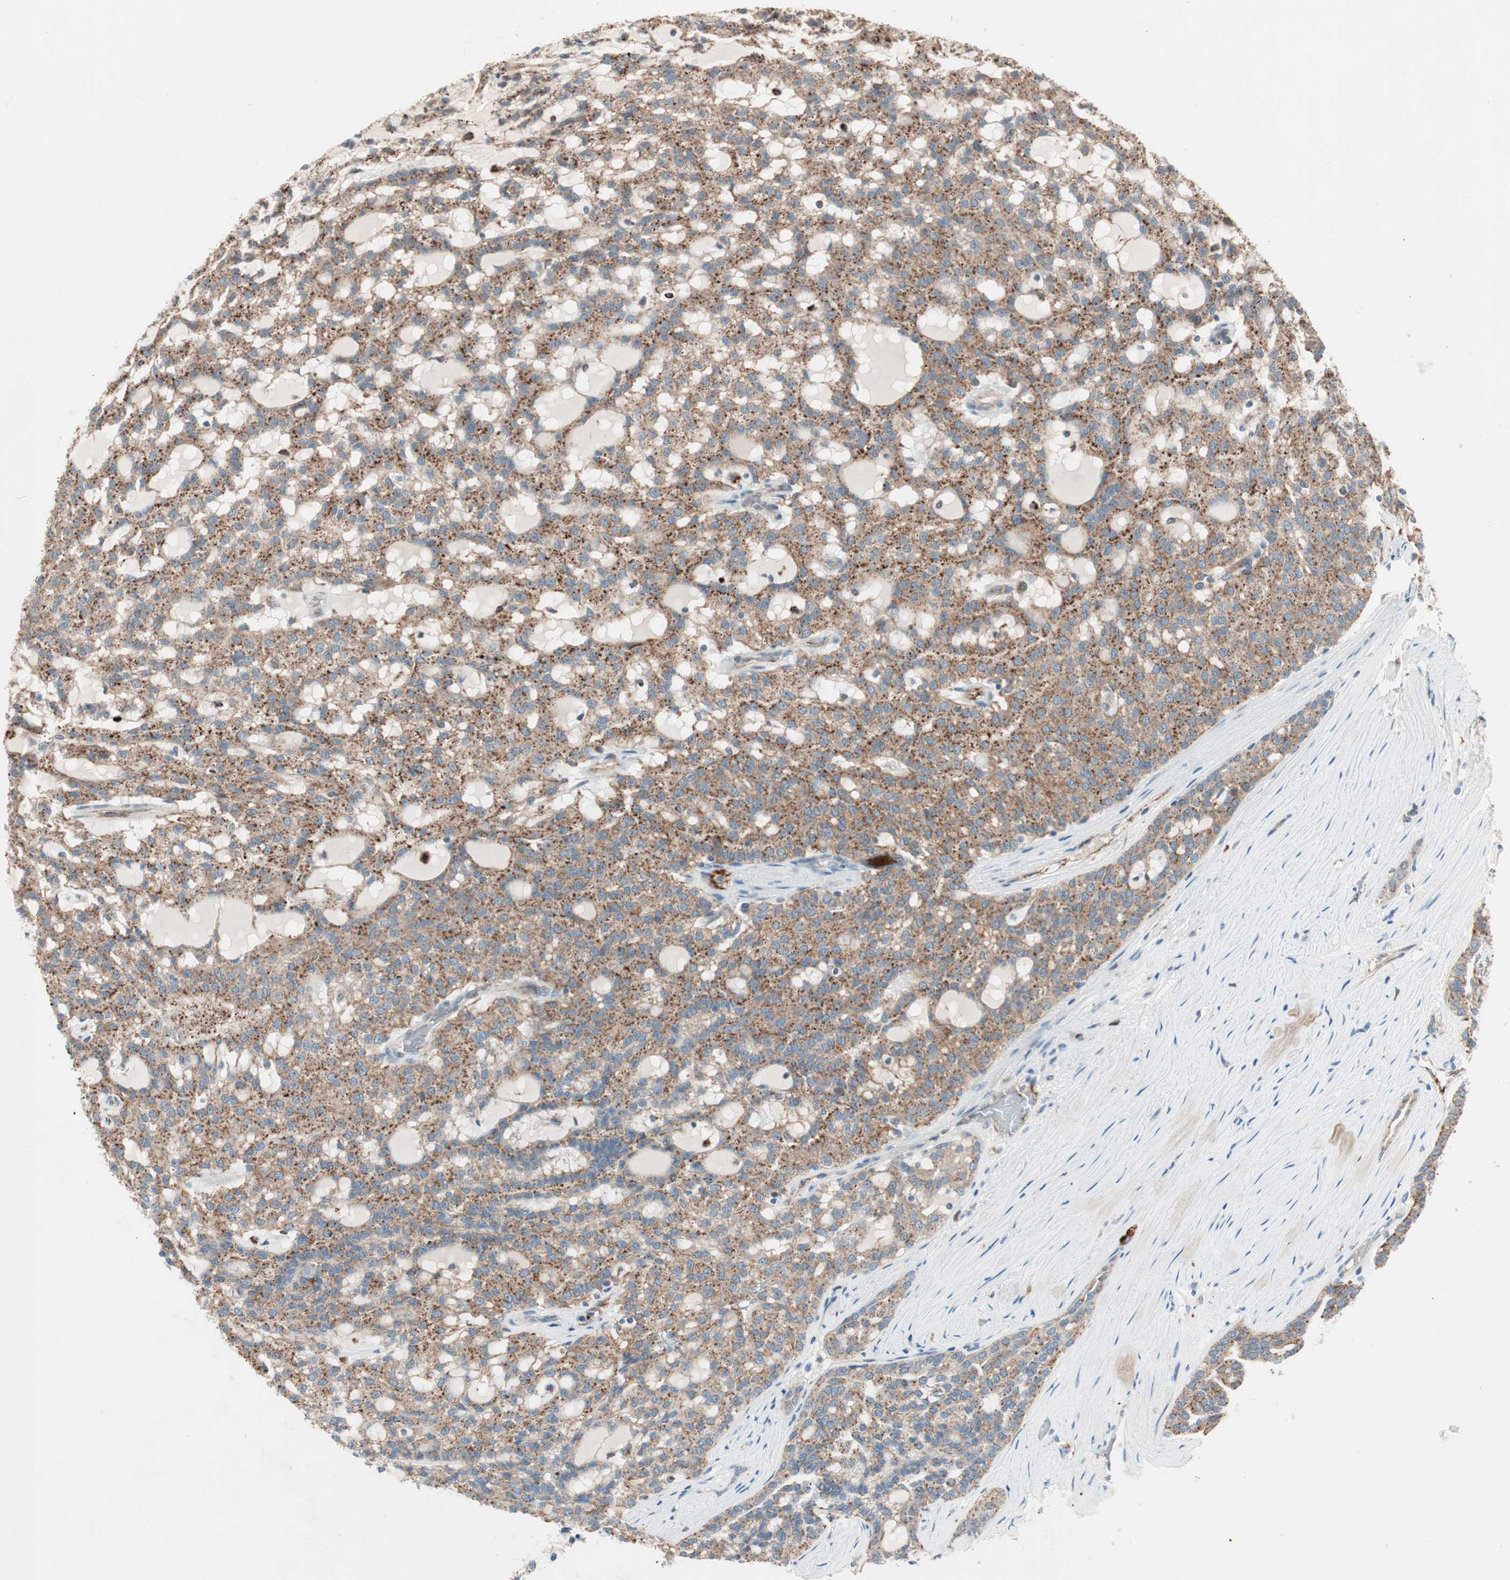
{"staining": {"intensity": "moderate", "quantity": ">75%", "location": "cytoplasmic/membranous"}, "tissue": "renal cancer", "cell_type": "Tumor cells", "image_type": "cancer", "snomed": [{"axis": "morphology", "description": "Adenocarcinoma, NOS"}, {"axis": "topography", "description": "Kidney"}], "caption": "An image showing moderate cytoplasmic/membranous positivity in about >75% of tumor cells in renal cancer (adenocarcinoma), as visualized by brown immunohistochemical staining.", "gene": "FGFR4", "patient": {"sex": "male", "age": 63}}